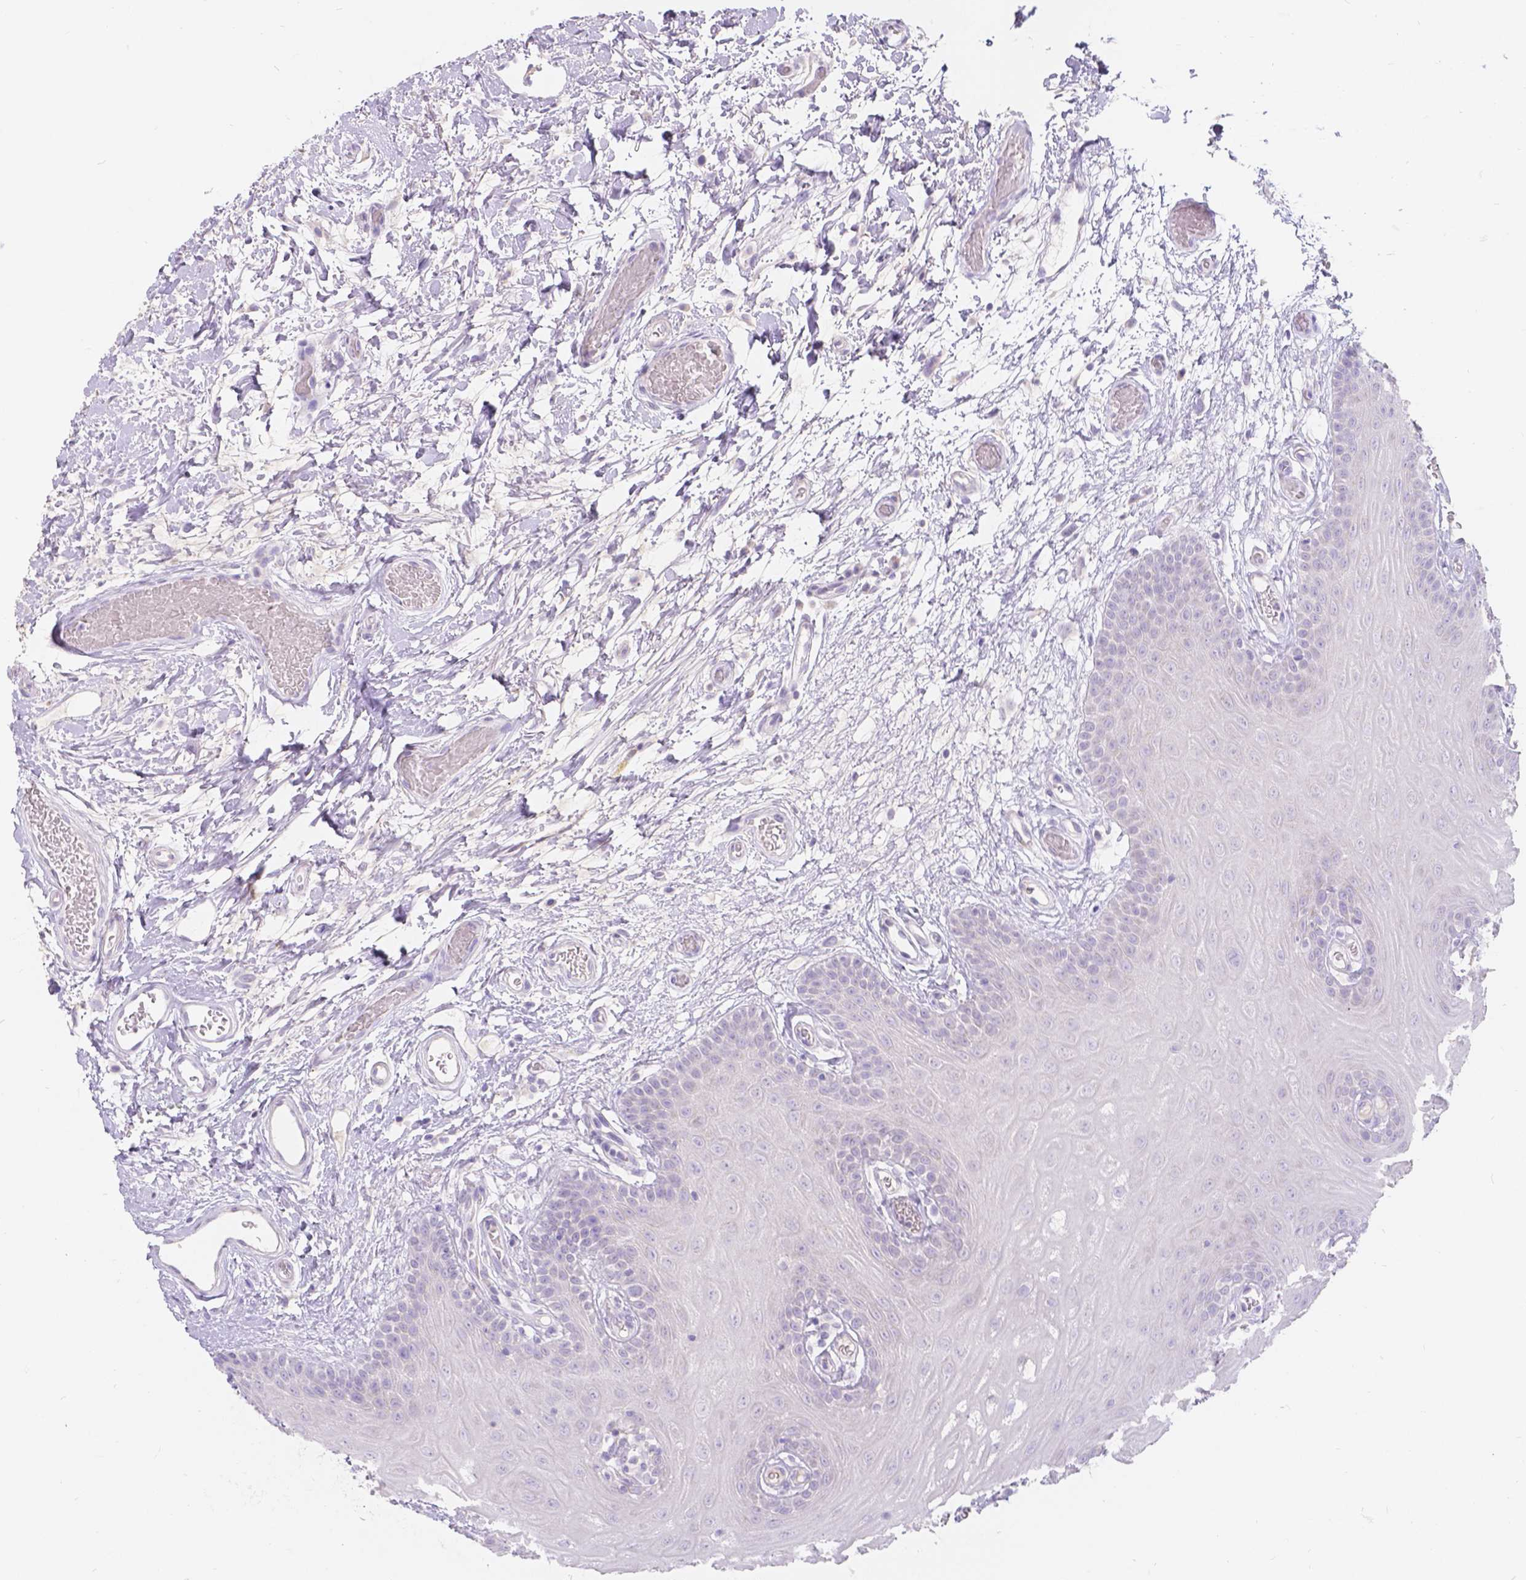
{"staining": {"intensity": "negative", "quantity": "none", "location": "none"}, "tissue": "oral mucosa", "cell_type": "Squamous epithelial cells", "image_type": "normal", "snomed": [{"axis": "morphology", "description": "Normal tissue, NOS"}, {"axis": "morphology", "description": "Squamous cell carcinoma, NOS"}, {"axis": "topography", "description": "Oral tissue"}, {"axis": "topography", "description": "Head-Neck"}], "caption": "DAB (3,3'-diaminobenzidine) immunohistochemical staining of unremarkable human oral mucosa reveals no significant positivity in squamous epithelial cells.", "gene": "HTN3", "patient": {"sex": "male", "age": 78}}